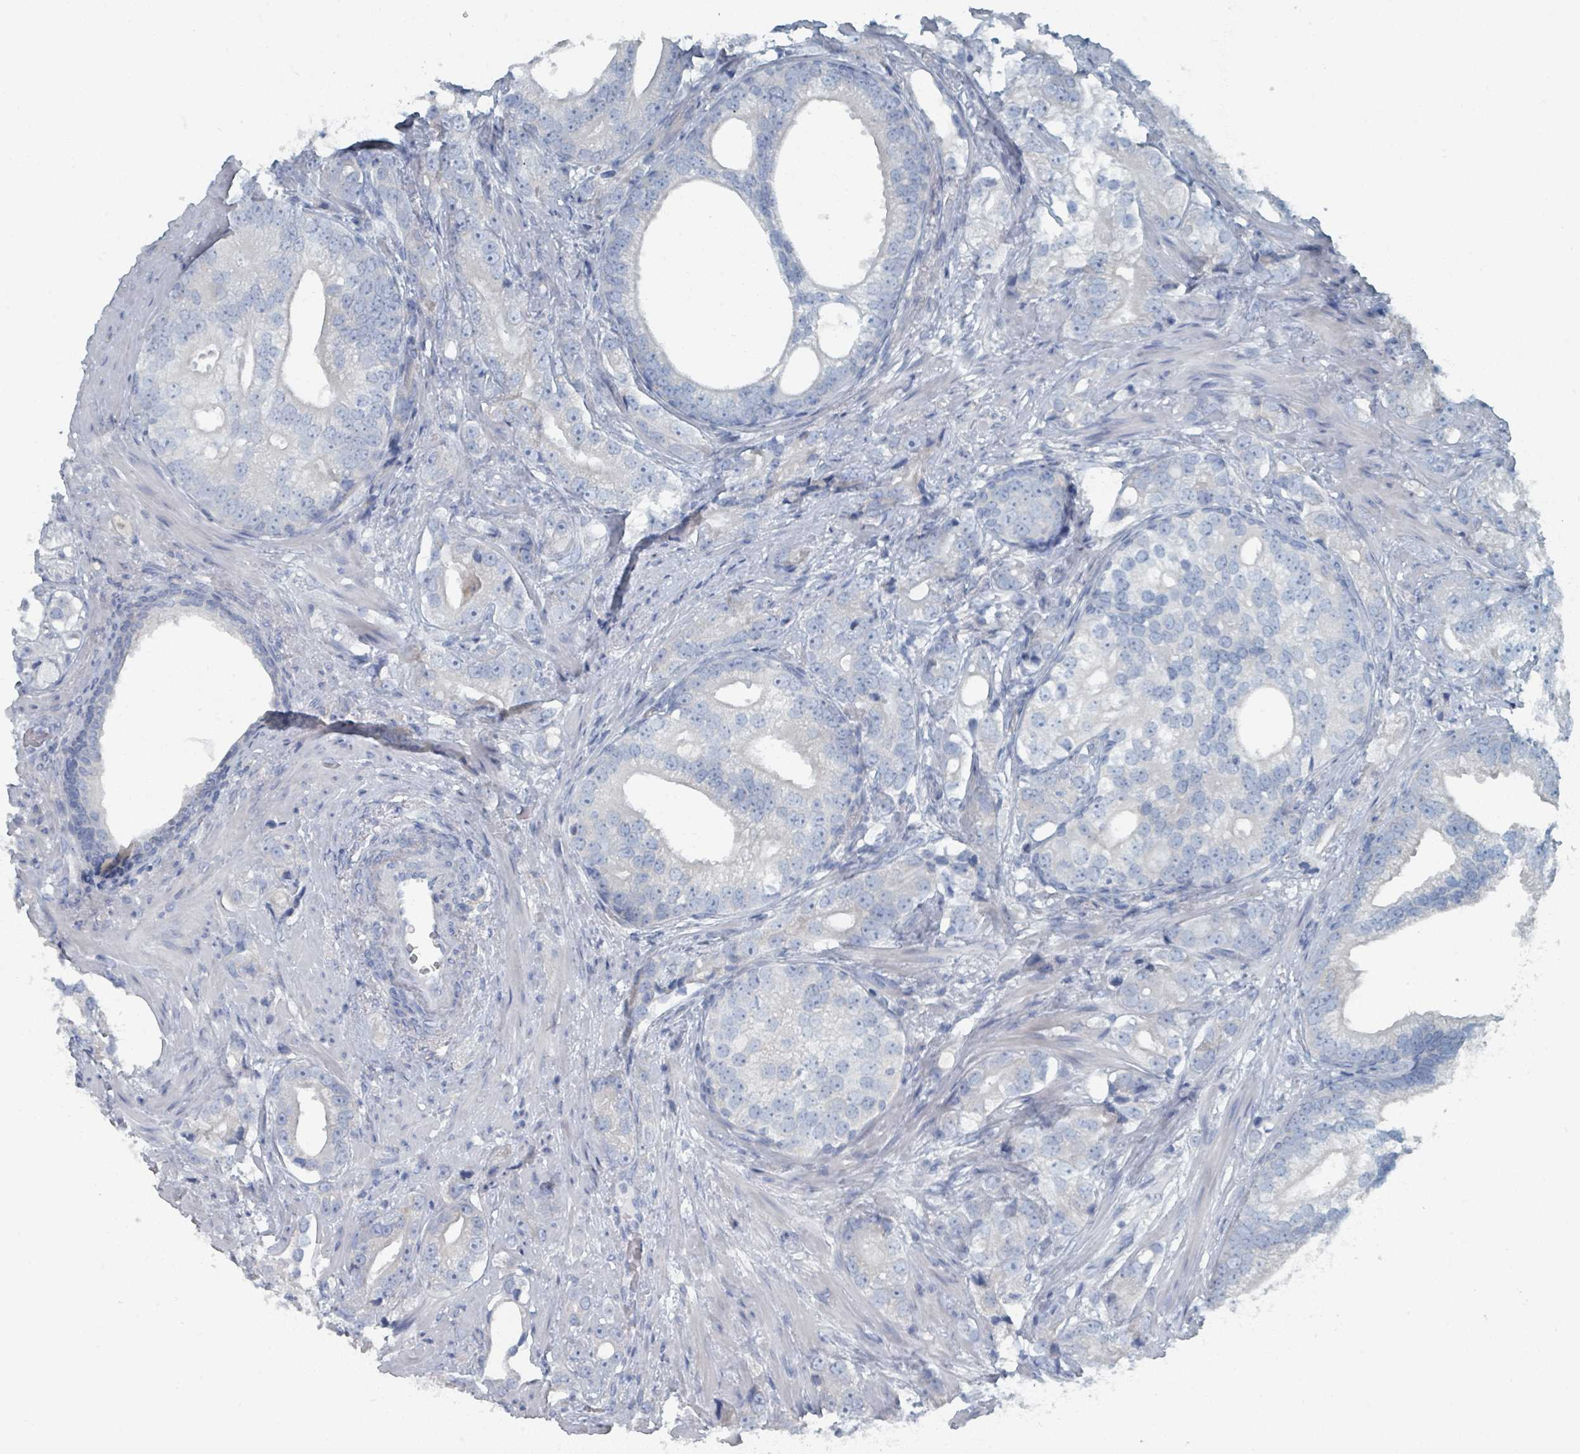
{"staining": {"intensity": "negative", "quantity": "none", "location": "none"}, "tissue": "prostate cancer", "cell_type": "Tumor cells", "image_type": "cancer", "snomed": [{"axis": "morphology", "description": "Adenocarcinoma, High grade"}, {"axis": "topography", "description": "Prostate"}], "caption": "Adenocarcinoma (high-grade) (prostate) was stained to show a protein in brown. There is no significant positivity in tumor cells. Nuclei are stained in blue.", "gene": "GAMT", "patient": {"sex": "male", "age": 75}}